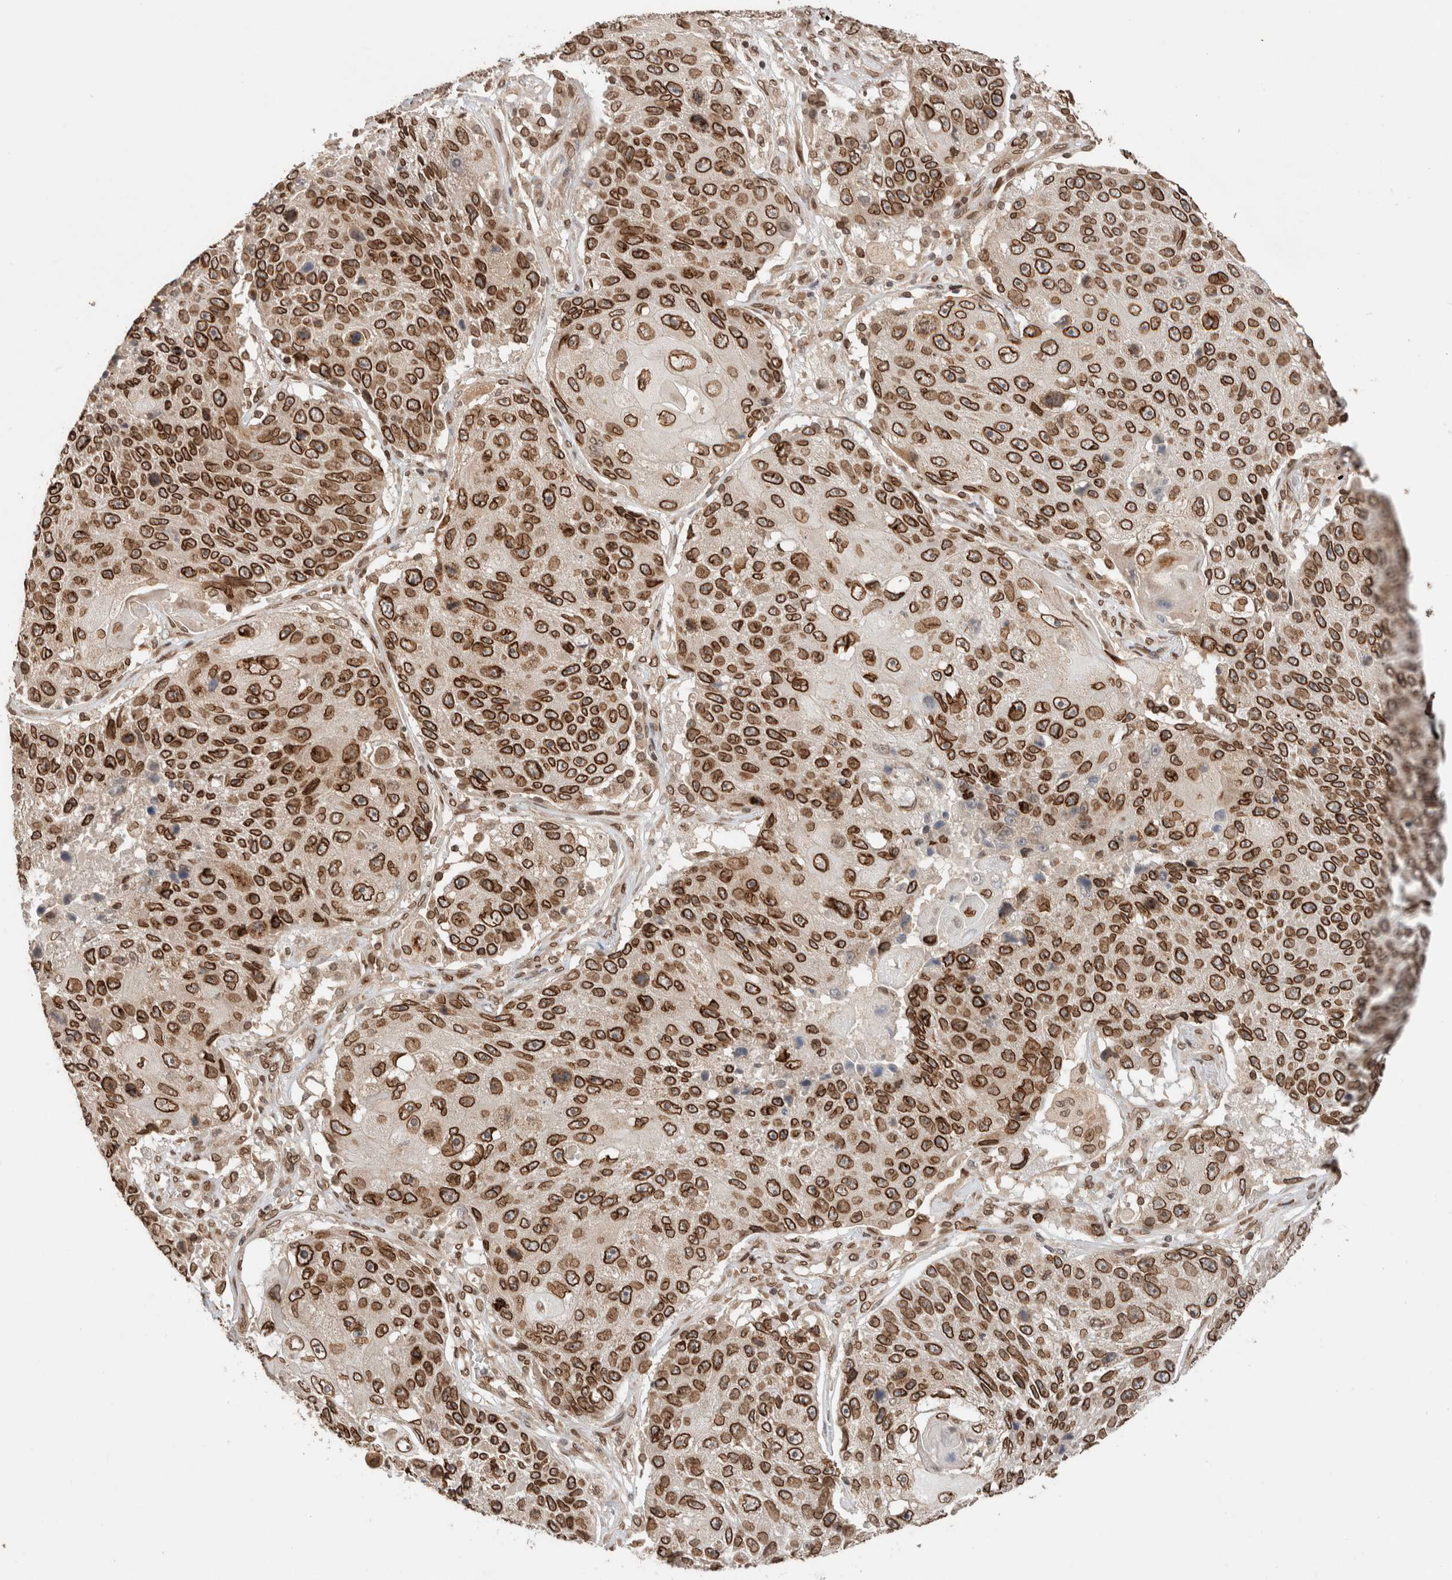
{"staining": {"intensity": "strong", "quantity": ">75%", "location": "cytoplasmic/membranous,nuclear"}, "tissue": "lung cancer", "cell_type": "Tumor cells", "image_type": "cancer", "snomed": [{"axis": "morphology", "description": "Squamous cell carcinoma, NOS"}, {"axis": "topography", "description": "Lung"}], "caption": "The image displays a brown stain indicating the presence of a protein in the cytoplasmic/membranous and nuclear of tumor cells in lung cancer (squamous cell carcinoma). (Brightfield microscopy of DAB IHC at high magnification).", "gene": "TPR", "patient": {"sex": "male", "age": 61}}